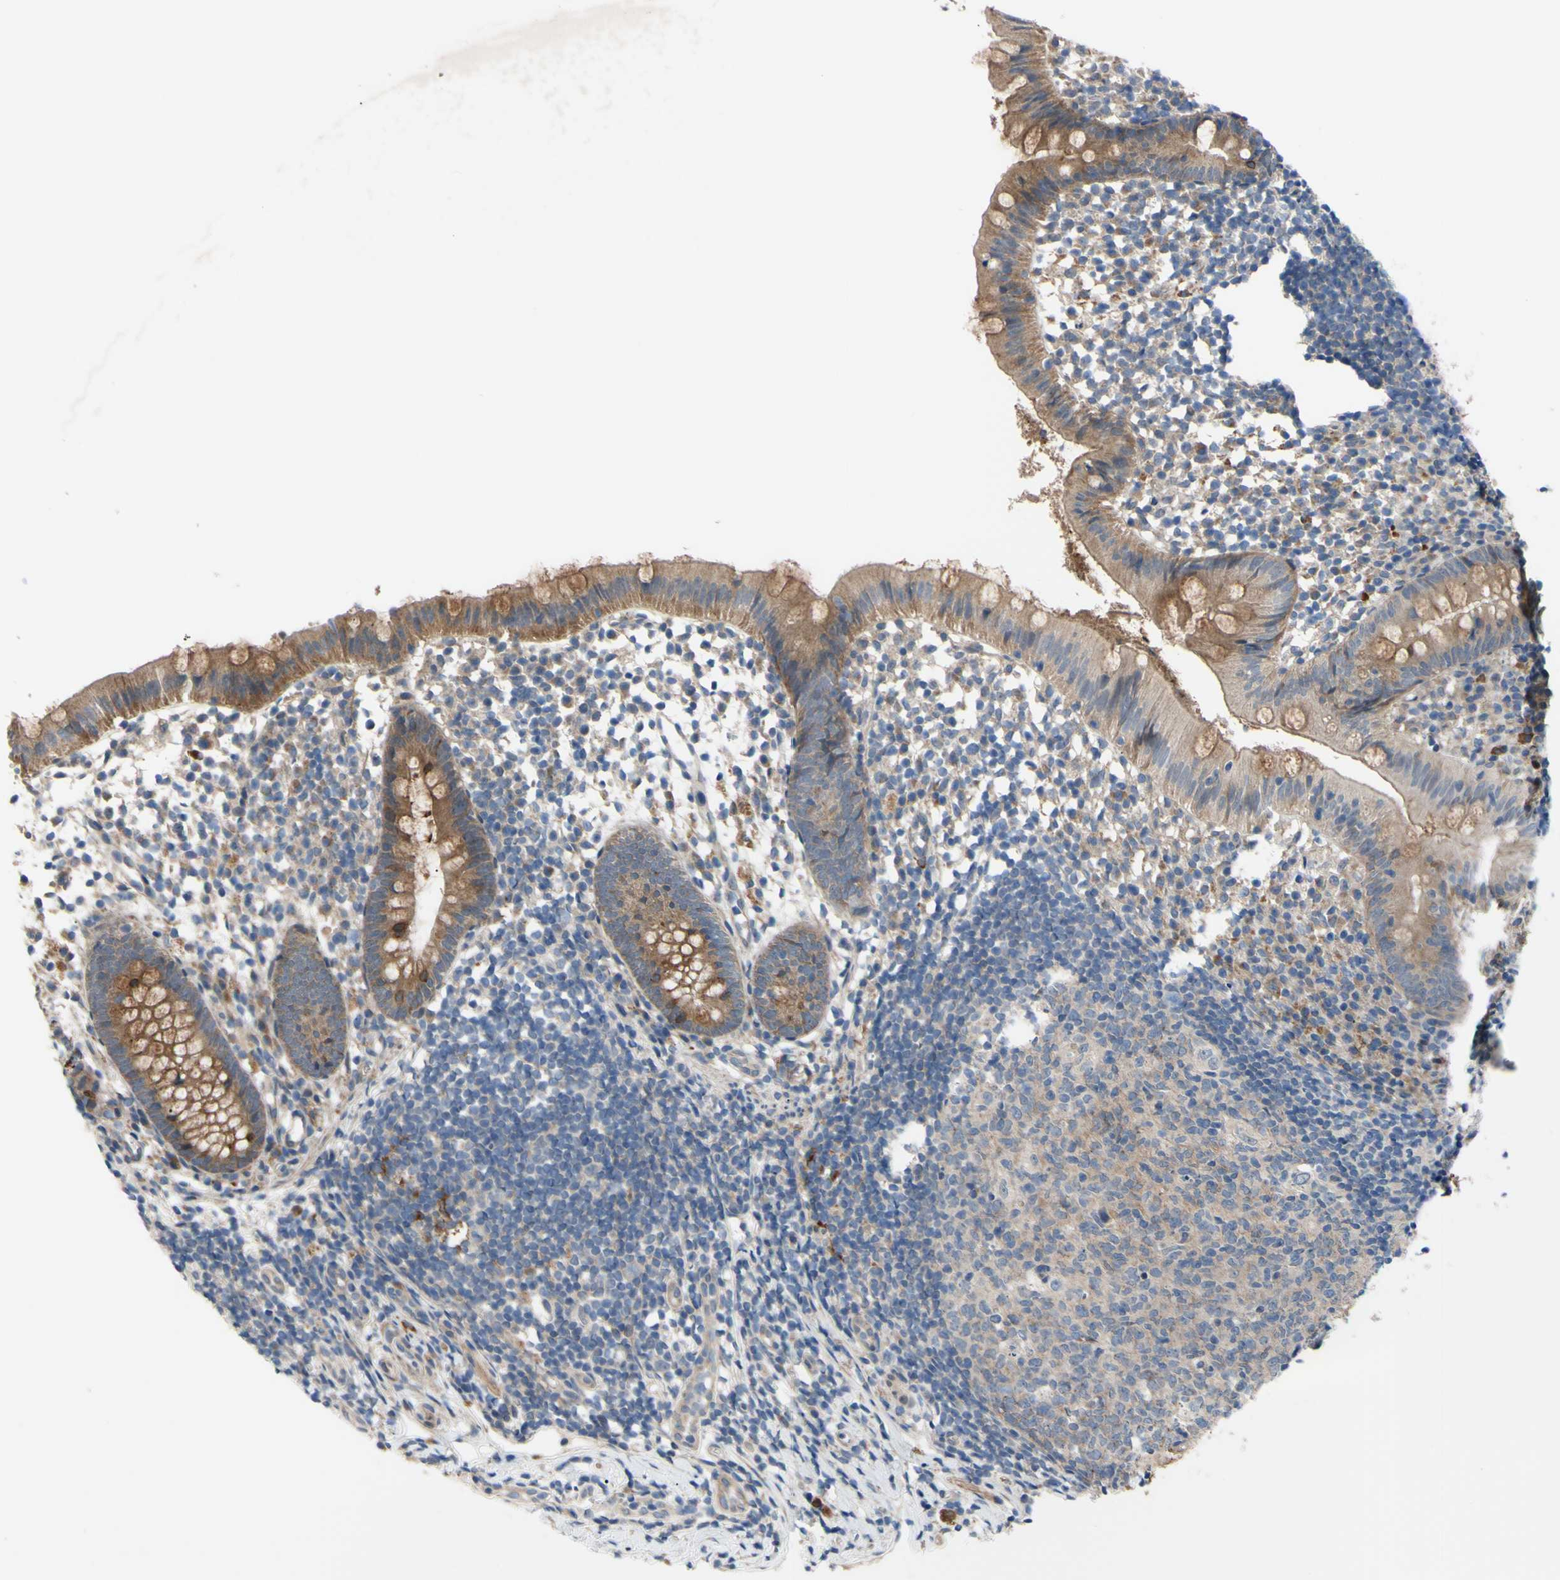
{"staining": {"intensity": "moderate", "quantity": ">75%", "location": "cytoplasmic/membranous"}, "tissue": "appendix", "cell_type": "Glandular cells", "image_type": "normal", "snomed": [{"axis": "morphology", "description": "Normal tissue, NOS"}, {"axis": "topography", "description": "Appendix"}], "caption": "High-power microscopy captured an immunohistochemistry (IHC) micrograph of normal appendix, revealing moderate cytoplasmic/membranous expression in about >75% of glandular cells. The protein of interest is stained brown, and the nuclei are stained in blue (DAB IHC with brightfield microscopy, high magnification).", "gene": "SVIL", "patient": {"sex": "female", "age": 20}}